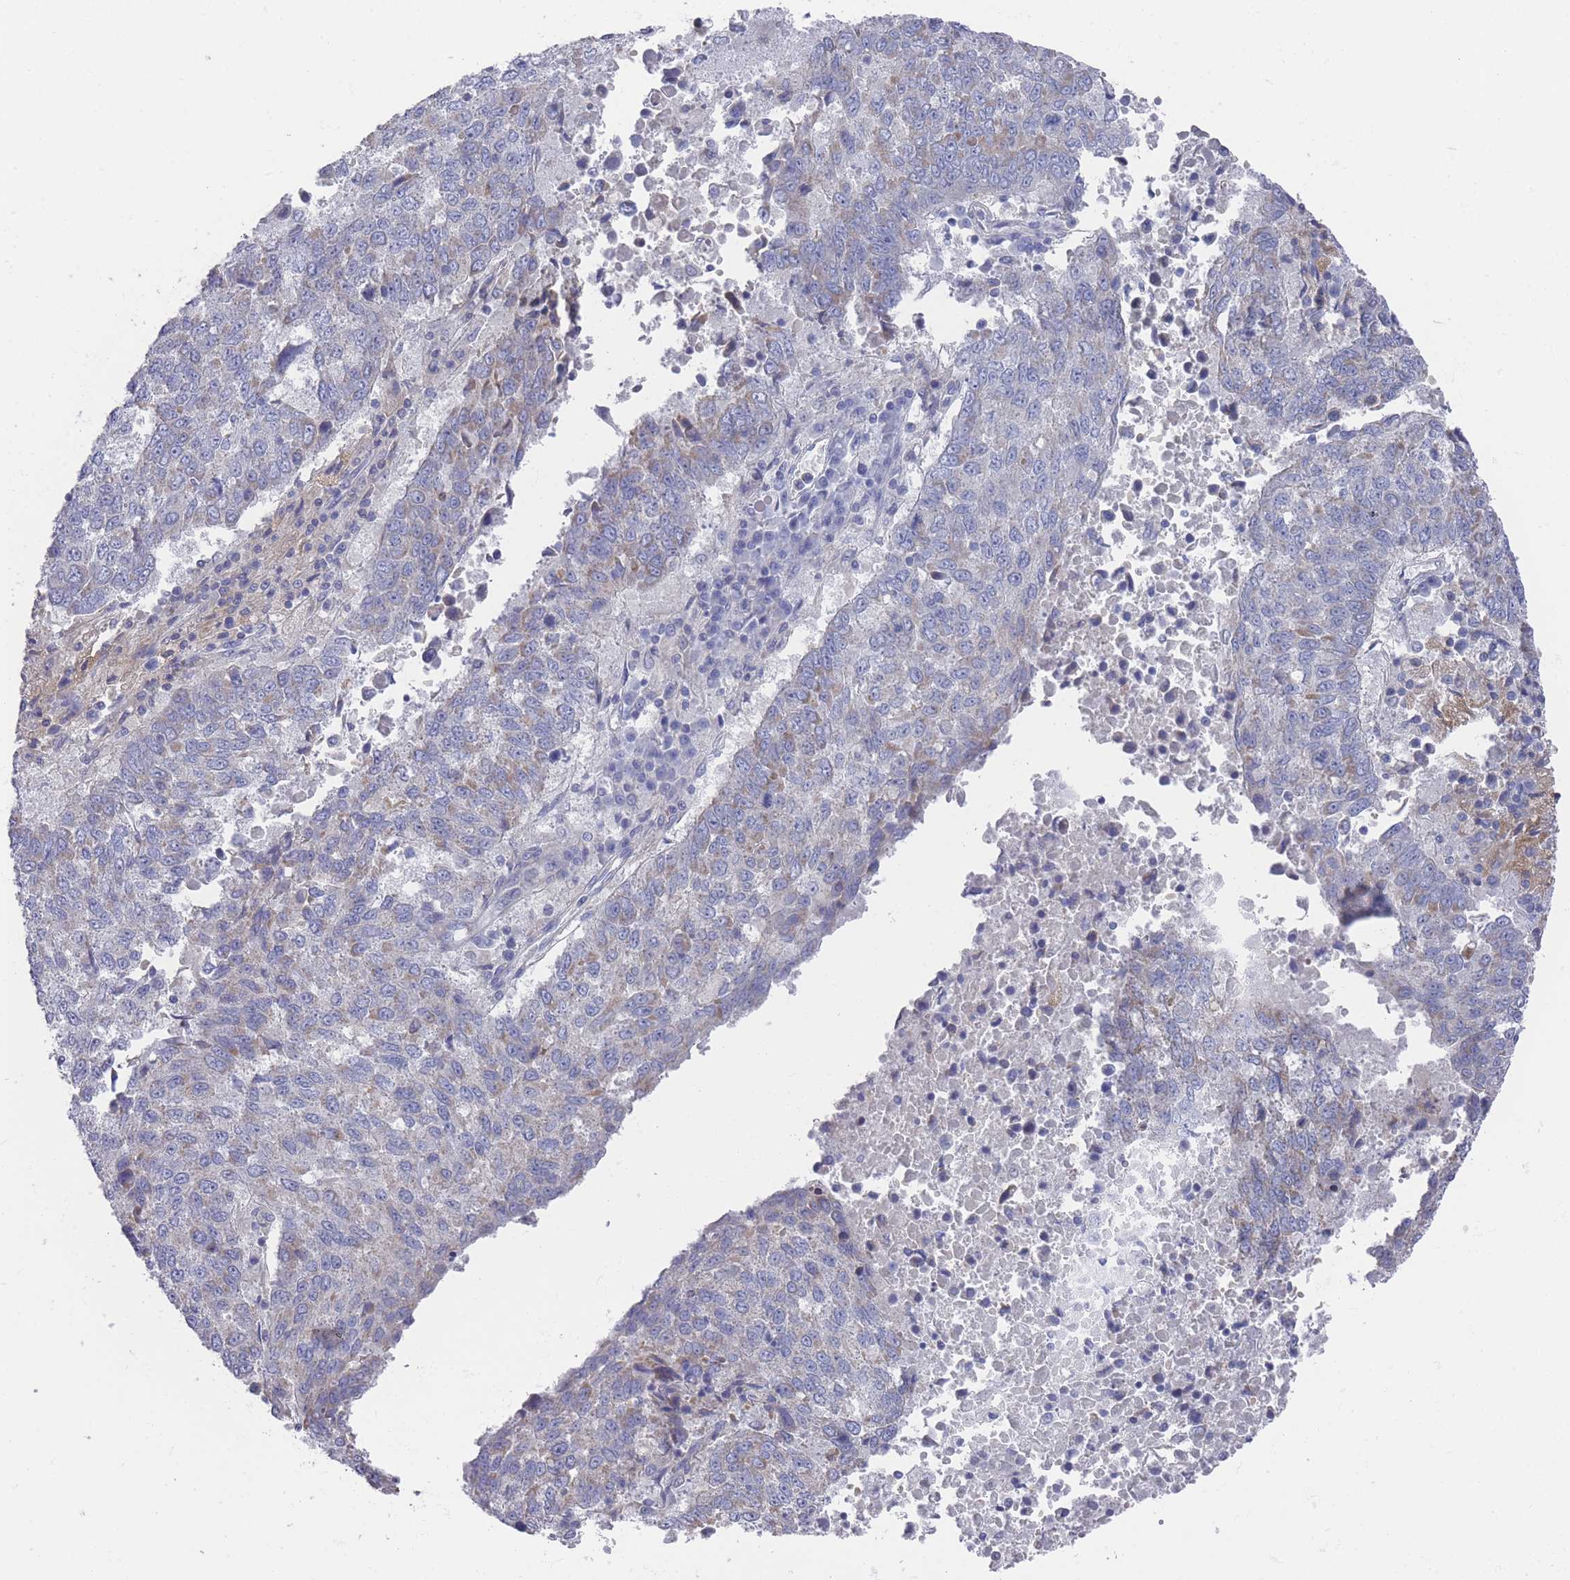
{"staining": {"intensity": "weak", "quantity": "<25%", "location": "cytoplasmic/membranous"}, "tissue": "lung cancer", "cell_type": "Tumor cells", "image_type": "cancer", "snomed": [{"axis": "morphology", "description": "Squamous cell carcinoma, NOS"}, {"axis": "topography", "description": "Lung"}], "caption": "Protein analysis of squamous cell carcinoma (lung) exhibits no significant positivity in tumor cells.", "gene": "SCCPDH", "patient": {"sex": "male", "age": 73}}